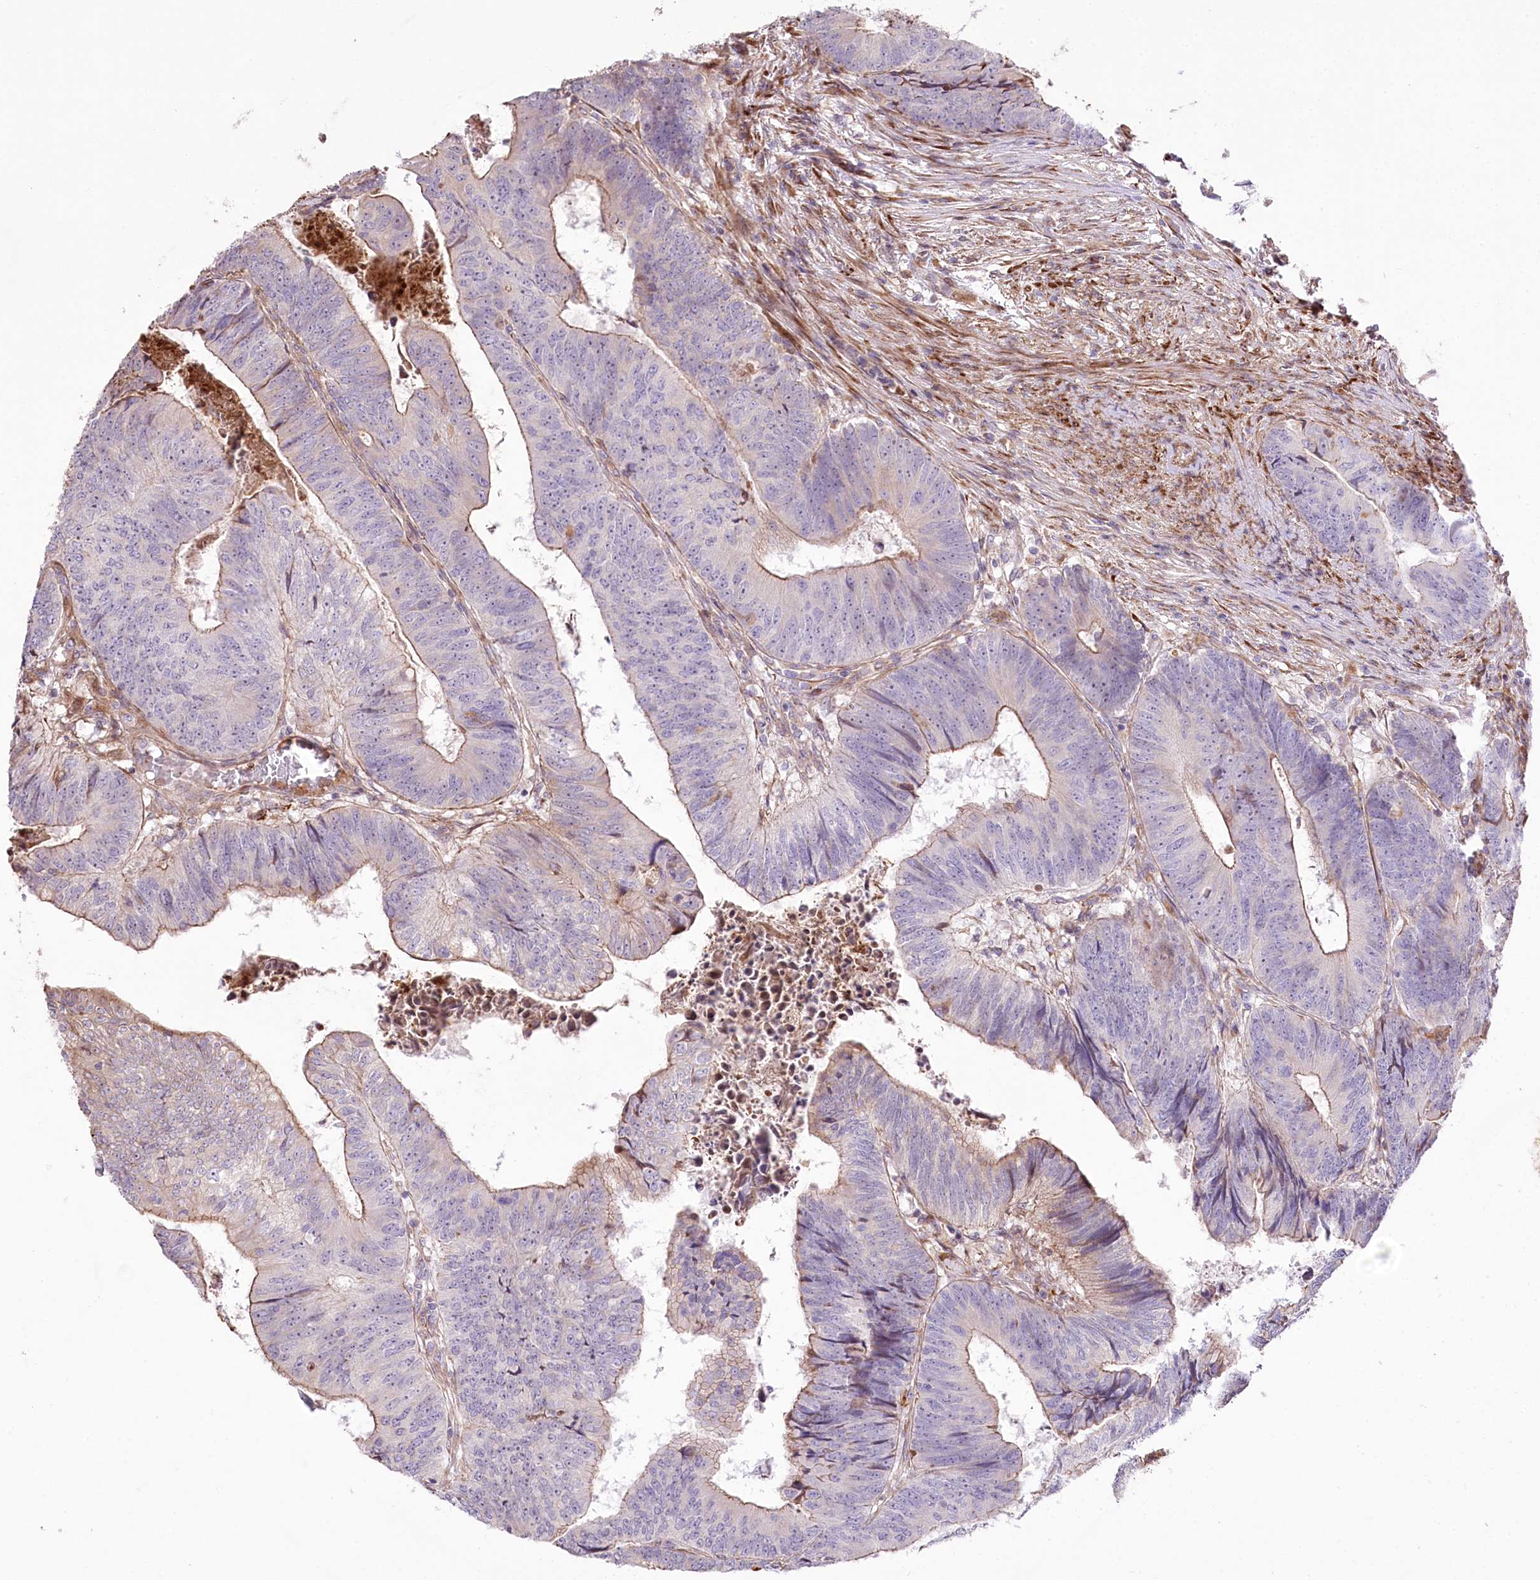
{"staining": {"intensity": "weak", "quantity": "25%-75%", "location": "cytoplasmic/membranous"}, "tissue": "colorectal cancer", "cell_type": "Tumor cells", "image_type": "cancer", "snomed": [{"axis": "morphology", "description": "Adenocarcinoma, NOS"}, {"axis": "topography", "description": "Colon"}], "caption": "Tumor cells display low levels of weak cytoplasmic/membranous staining in about 25%-75% of cells in colorectal cancer.", "gene": "RNF24", "patient": {"sex": "female", "age": 67}}